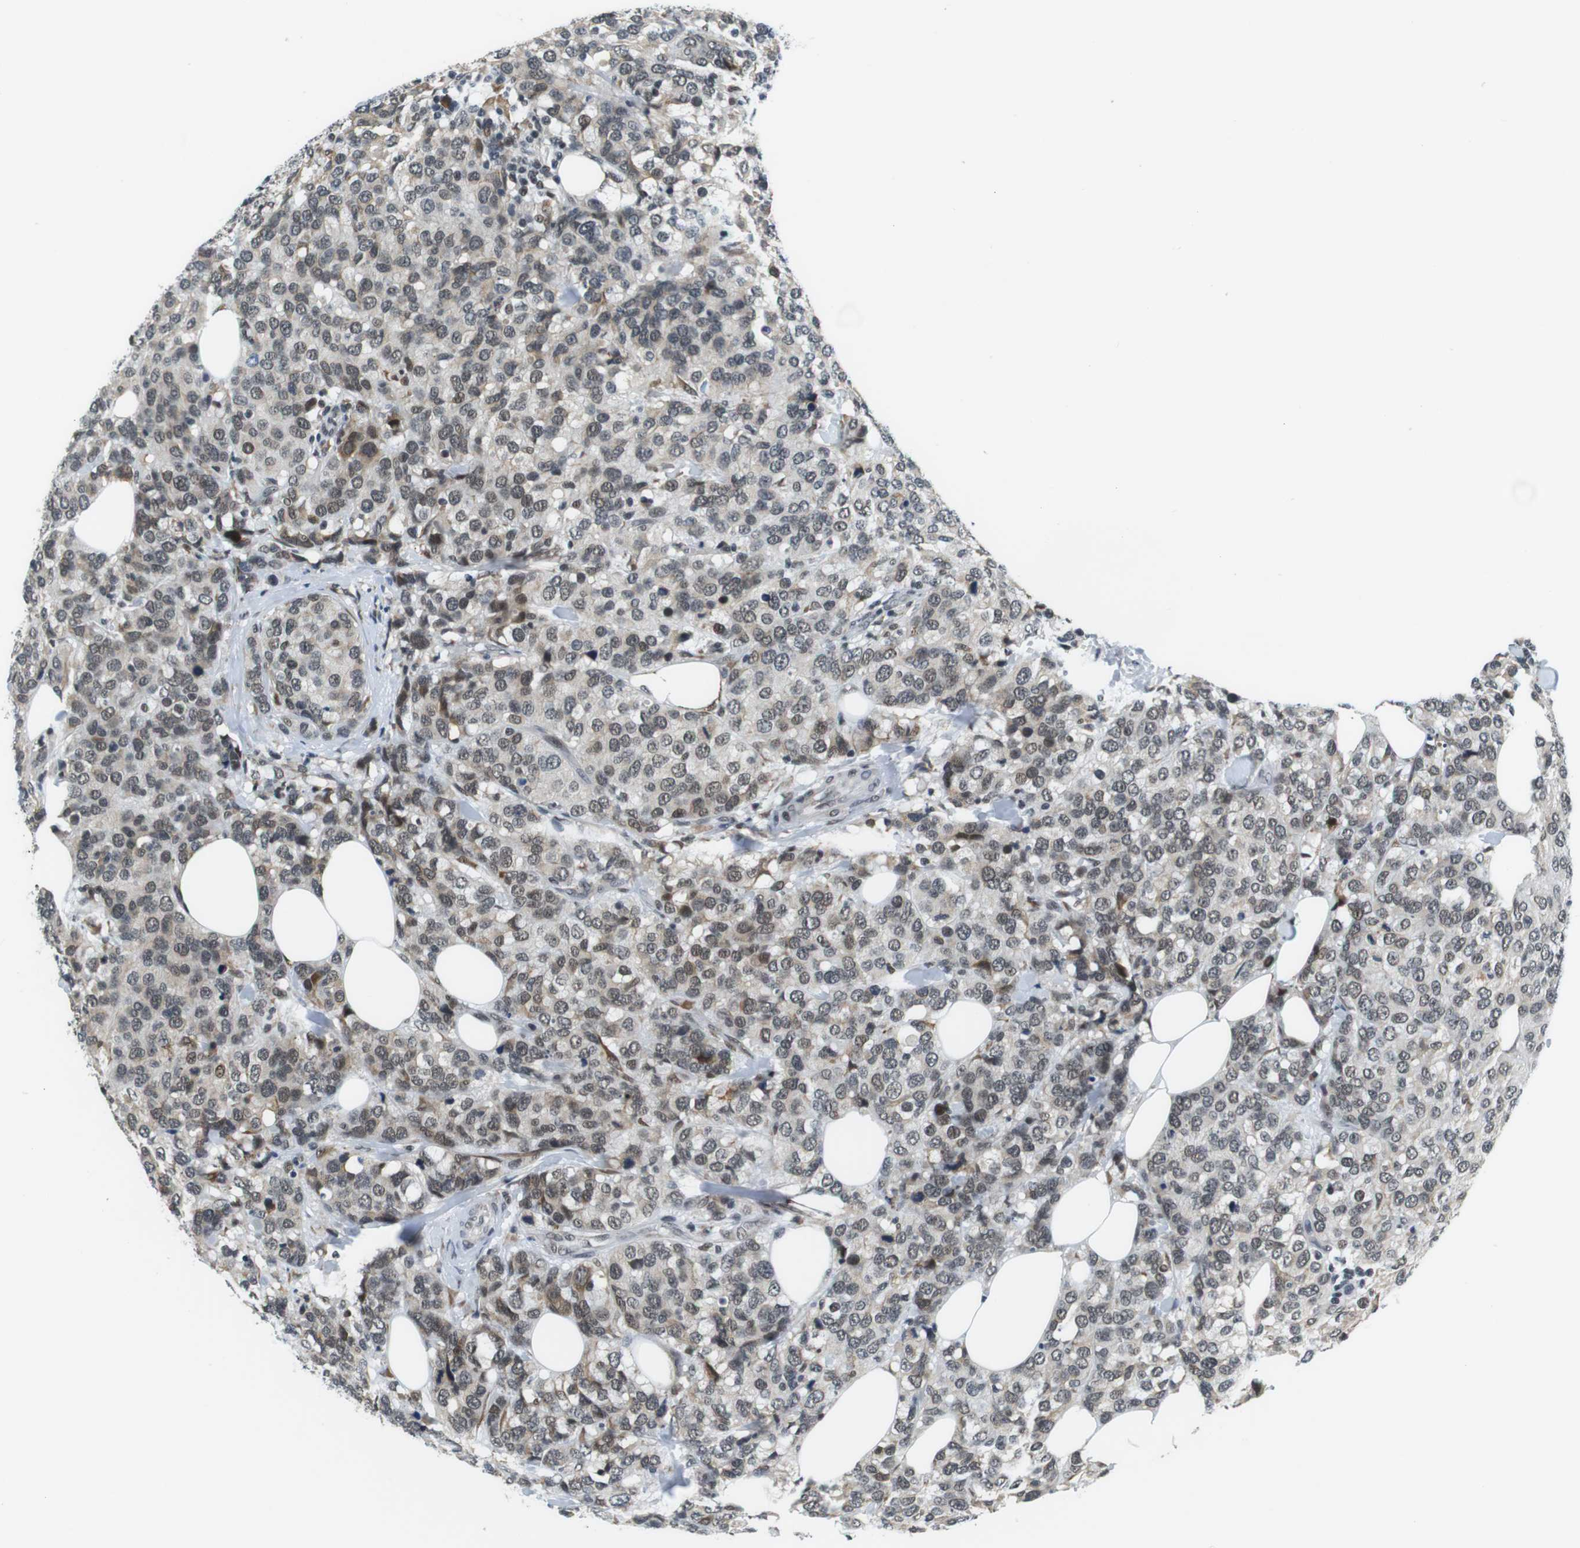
{"staining": {"intensity": "weak", "quantity": ">75%", "location": "nuclear"}, "tissue": "breast cancer", "cell_type": "Tumor cells", "image_type": "cancer", "snomed": [{"axis": "morphology", "description": "Lobular carcinoma"}, {"axis": "topography", "description": "Breast"}], "caption": "Lobular carcinoma (breast) was stained to show a protein in brown. There is low levels of weak nuclear staining in about >75% of tumor cells.", "gene": "RNF38", "patient": {"sex": "female", "age": 59}}